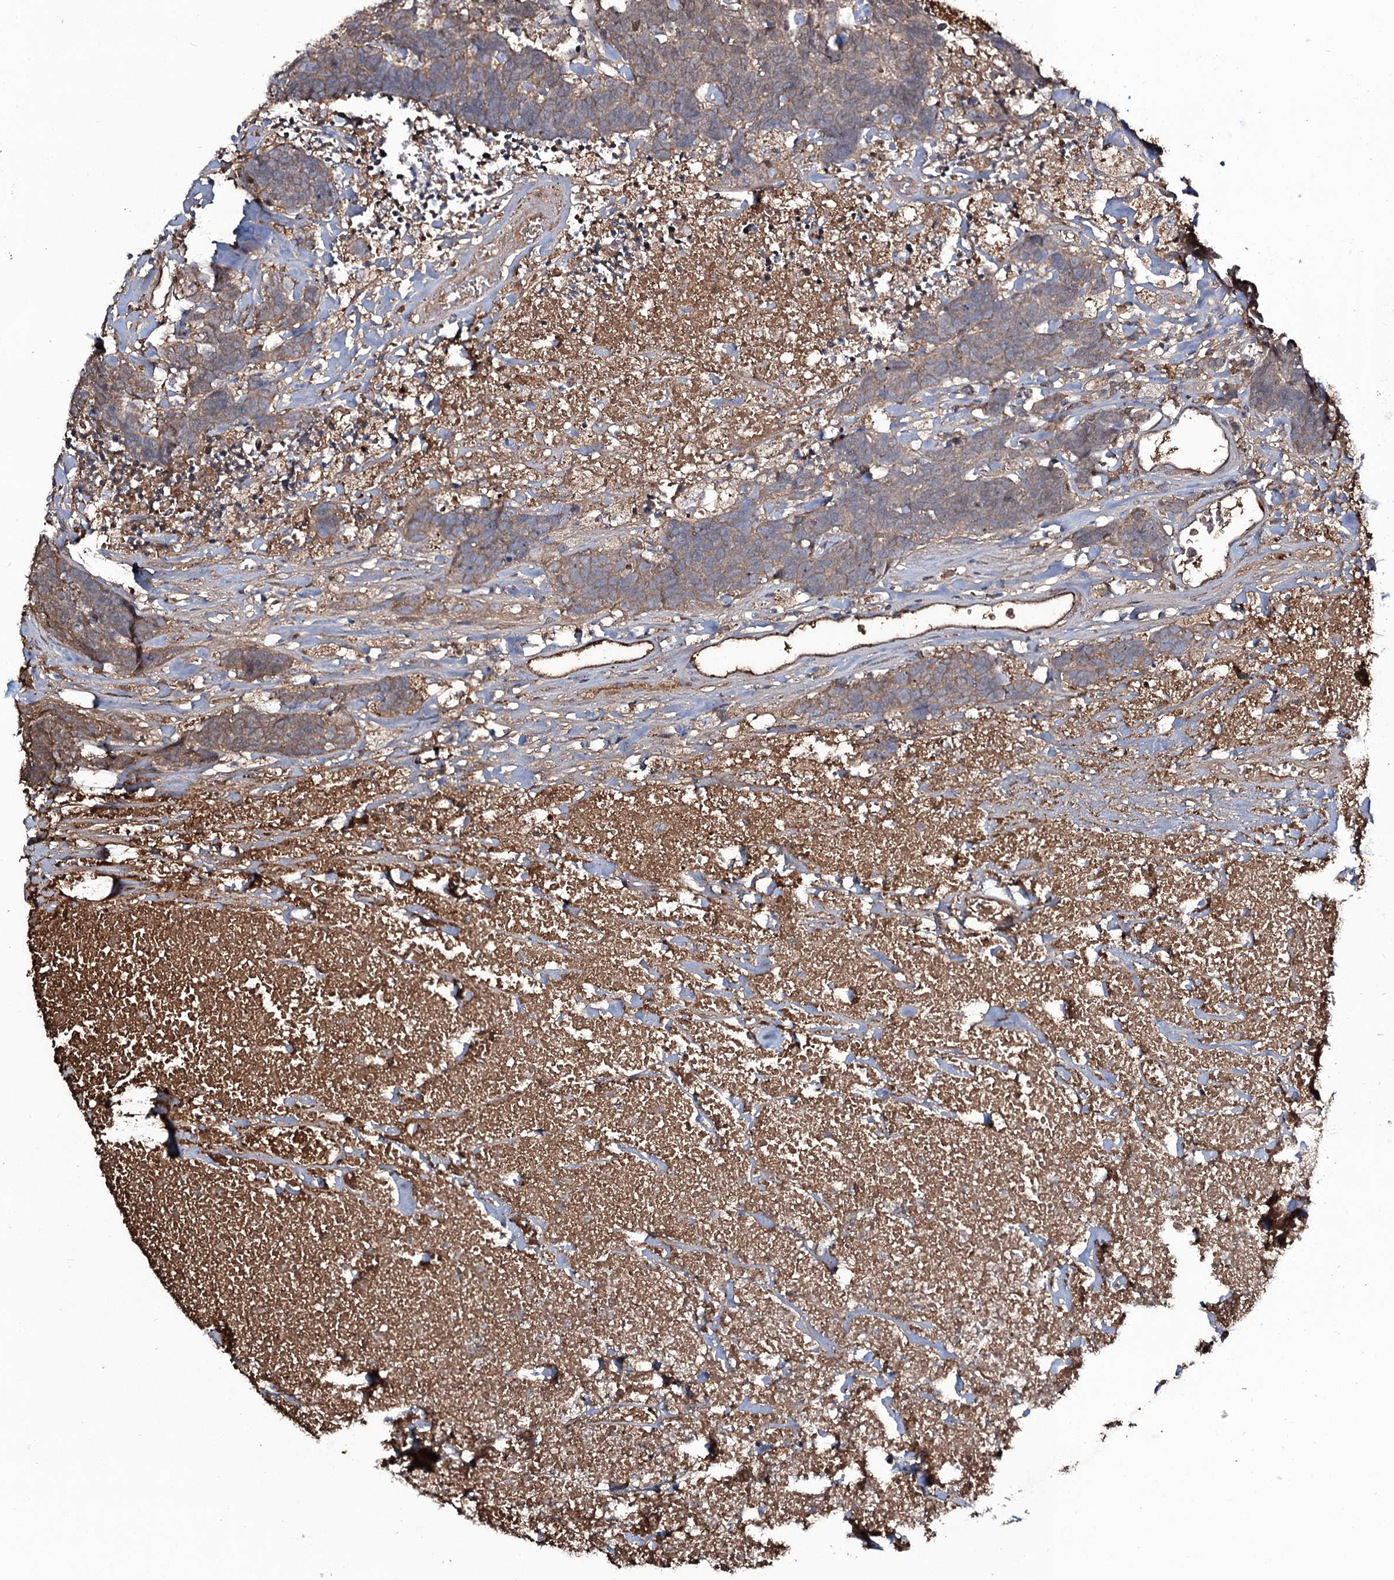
{"staining": {"intensity": "moderate", "quantity": ">75%", "location": "cytoplasmic/membranous"}, "tissue": "carcinoid", "cell_type": "Tumor cells", "image_type": "cancer", "snomed": [{"axis": "morphology", "description": "Carcinoma, NOS"}, {"axis": "morphology", "description": "Carcinoid, malignant, NOS"}, {"axis": "topography", "description": "Urinary bladder"}], "caption": "IHC of human carcinoid exhibits medium levels of moderate cytoplasmic/membranous expression in approximately >75% of tumor cells.", "gene": "EDN1", "patient": {"sex": "male", "age": 57}}